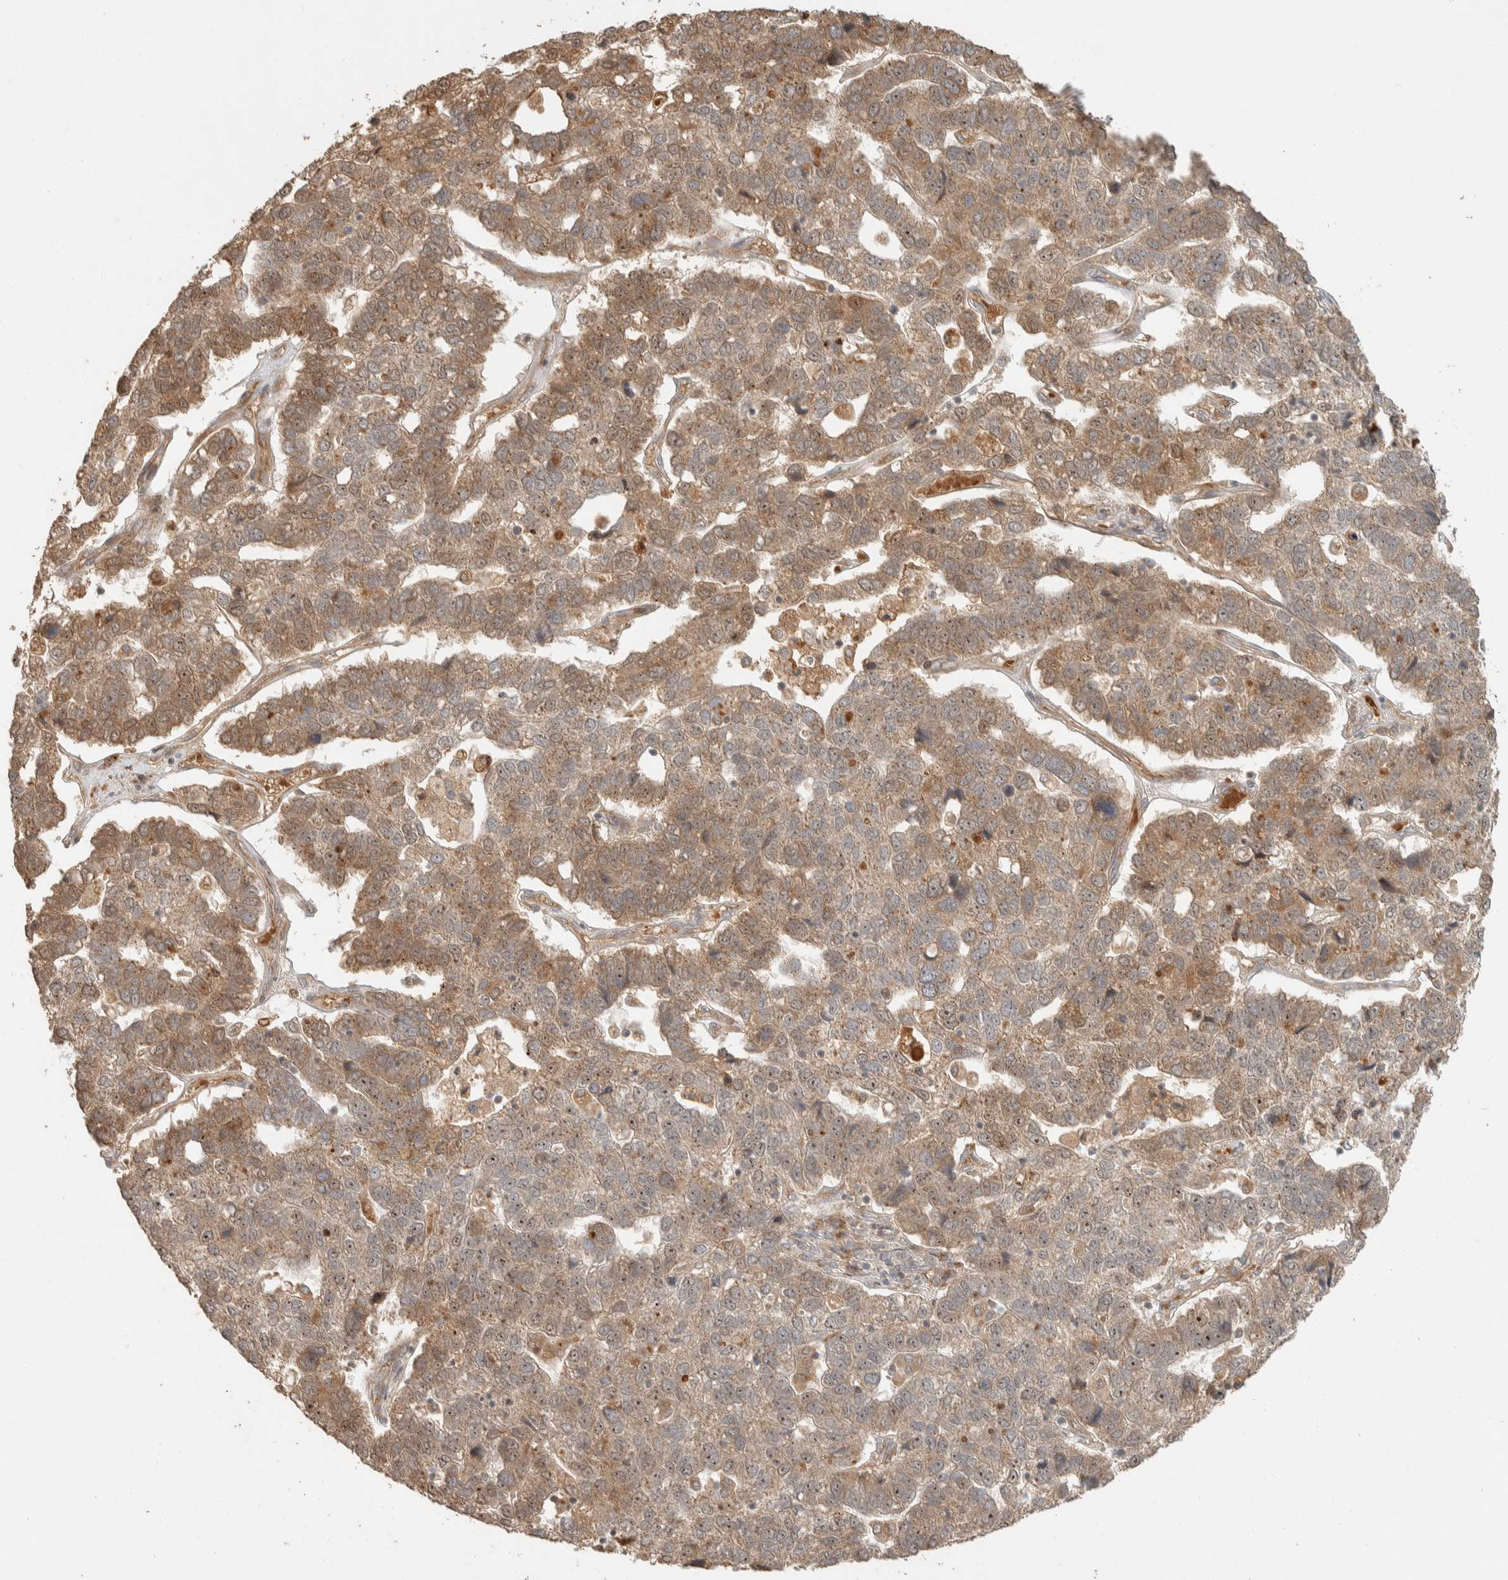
{"staining": {"intensity": "moderate", "quantity": ">75%", "location": "cytoplasmic/membranous,nuclear"}, "tissue": "pancreatic cancer", "cell_type": "Tumor cells", "image_type": "cancer", "snomed": [{"axis": "morphology", "description": "Adenocarcinoma, NOS"}, {"axis": "topography", "description": "Pancreas"}], "caption": "Tumor cells demonstrate moderate cytoplasmic/membranous and nuclear staining in about >75% of cells in pancreatic cancer. (DAB IHC, brown staining for protein, blue staining for nuclei).", "gene": "ZBTB2", "patient": {"sex": "female", "age": 61}}